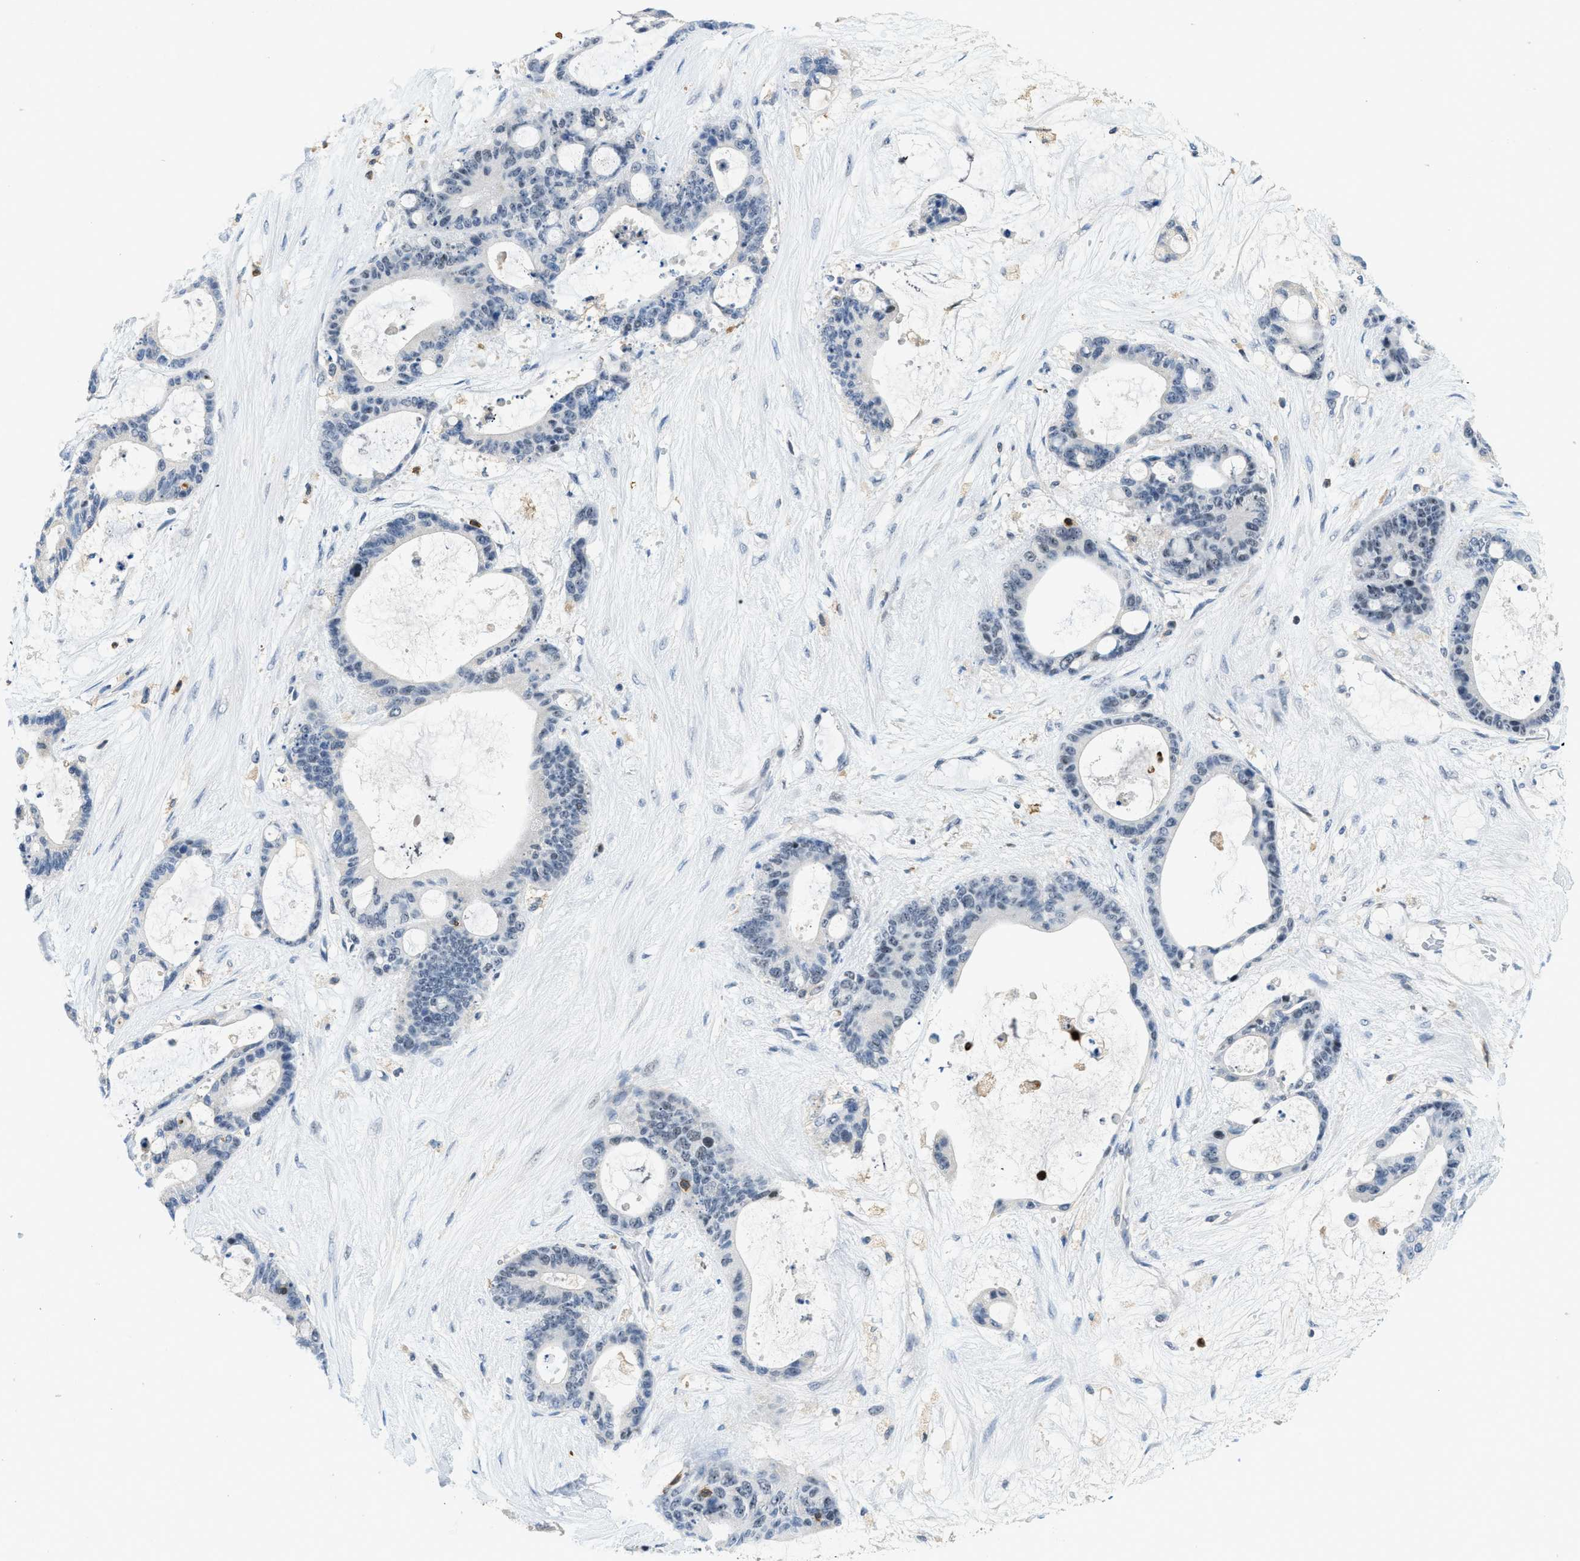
{"staining": {"intensity": "negative", "quantity": "none", "location": "none"}, "tissue": "liver cancer", "cell_type": "Tumor cells", "image_type": "cancer", "snomed": [{"axis": "morphology", "description": "Cholangiocarcinoma"}, {"axis": "topography", "description": "Liver"}], "caption": "IHC of human liver cancer (cholangiocarcinoma) reveals no staining in tumor cells.", "gene": "FAM151A", "patient": {"sex": "female", "age": 73}}